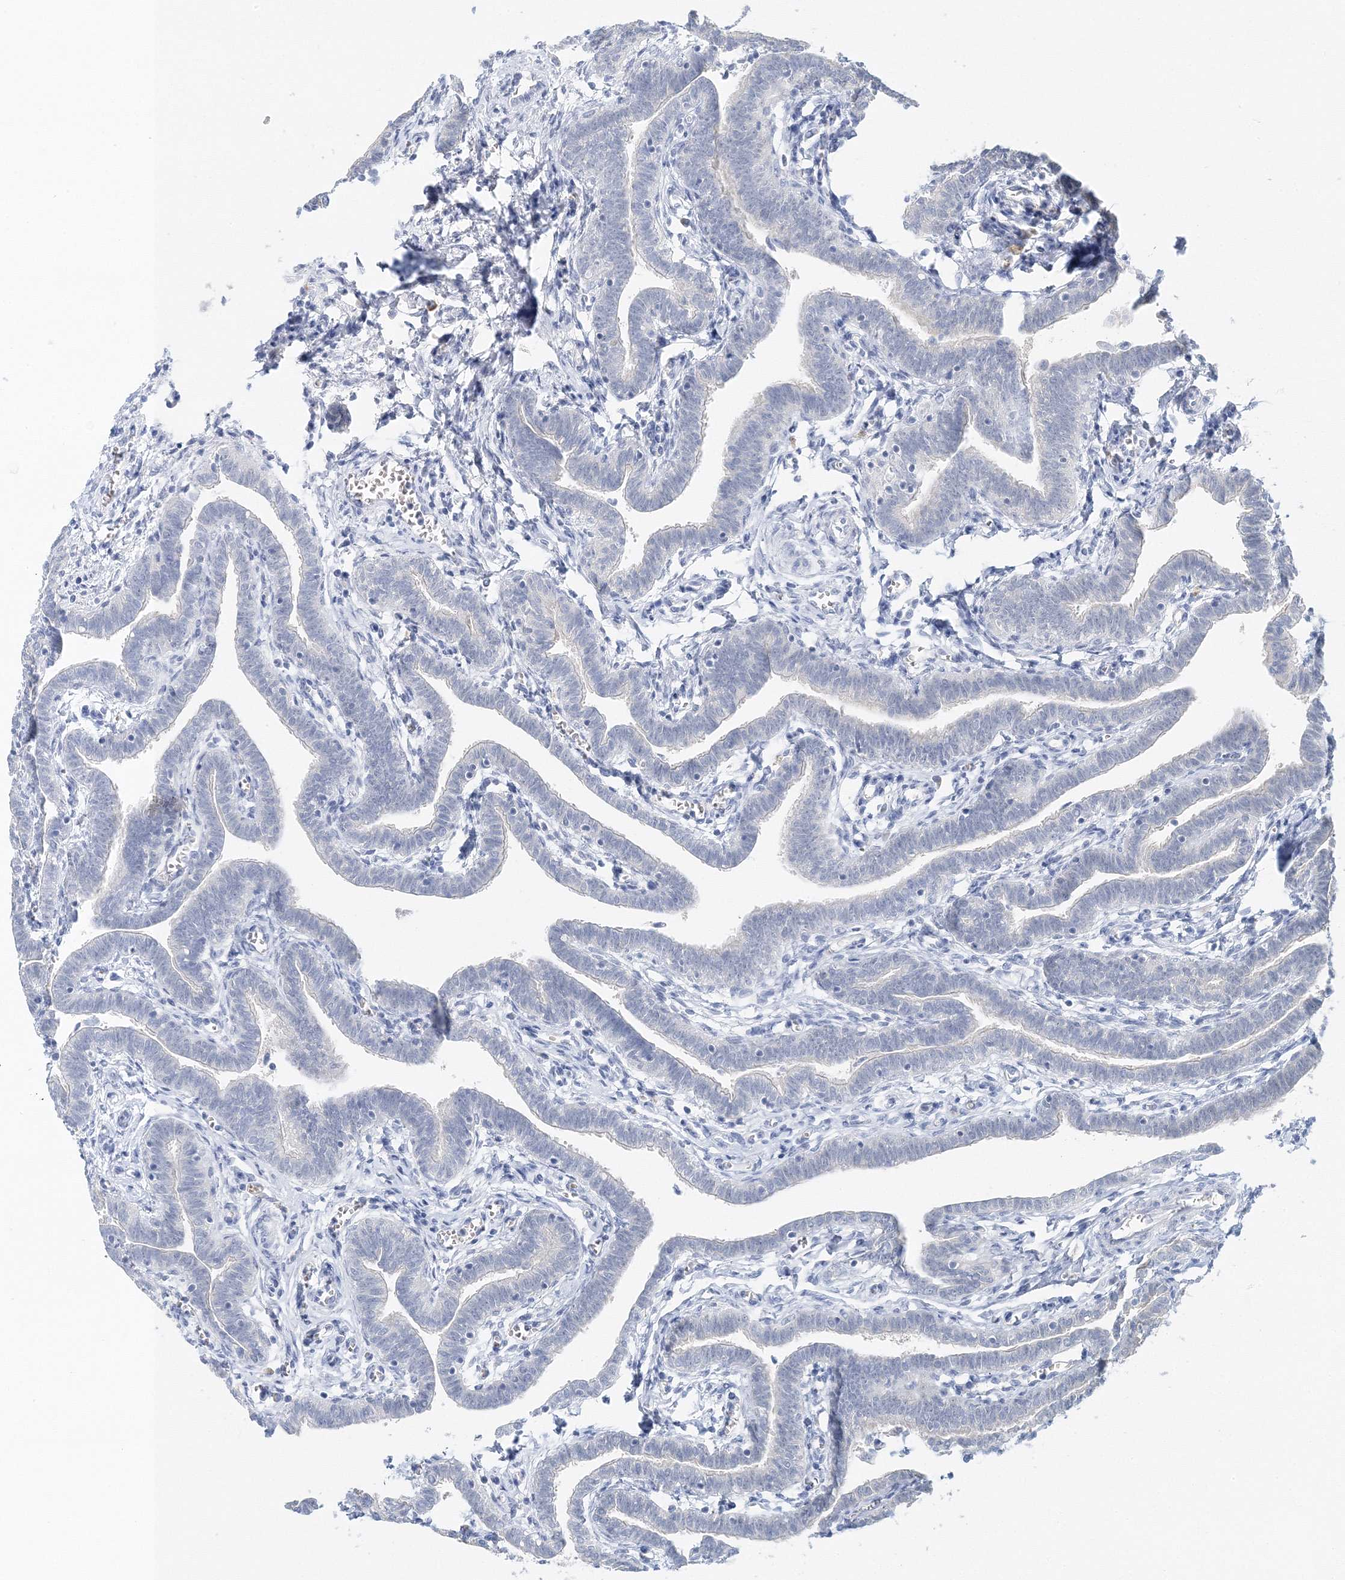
{"staining": {"intensity": "negative", "quantity": "none", "location": "none"}, "tissue": "fallopian tube", "cell_type": "Glandular cells", "image_type": "normal", "snomed": [{"axis": "morphology", "description": "Normal tissue, NOS"}, {"axis": "topography", "description": "Fallopian tube"}], "caption": "This is an IHC photomicrograph of benign human fallopian tube. There is no expression in glandular cells.", "gene": "VILL", "patient": {"sex": "female", "age": 36}}